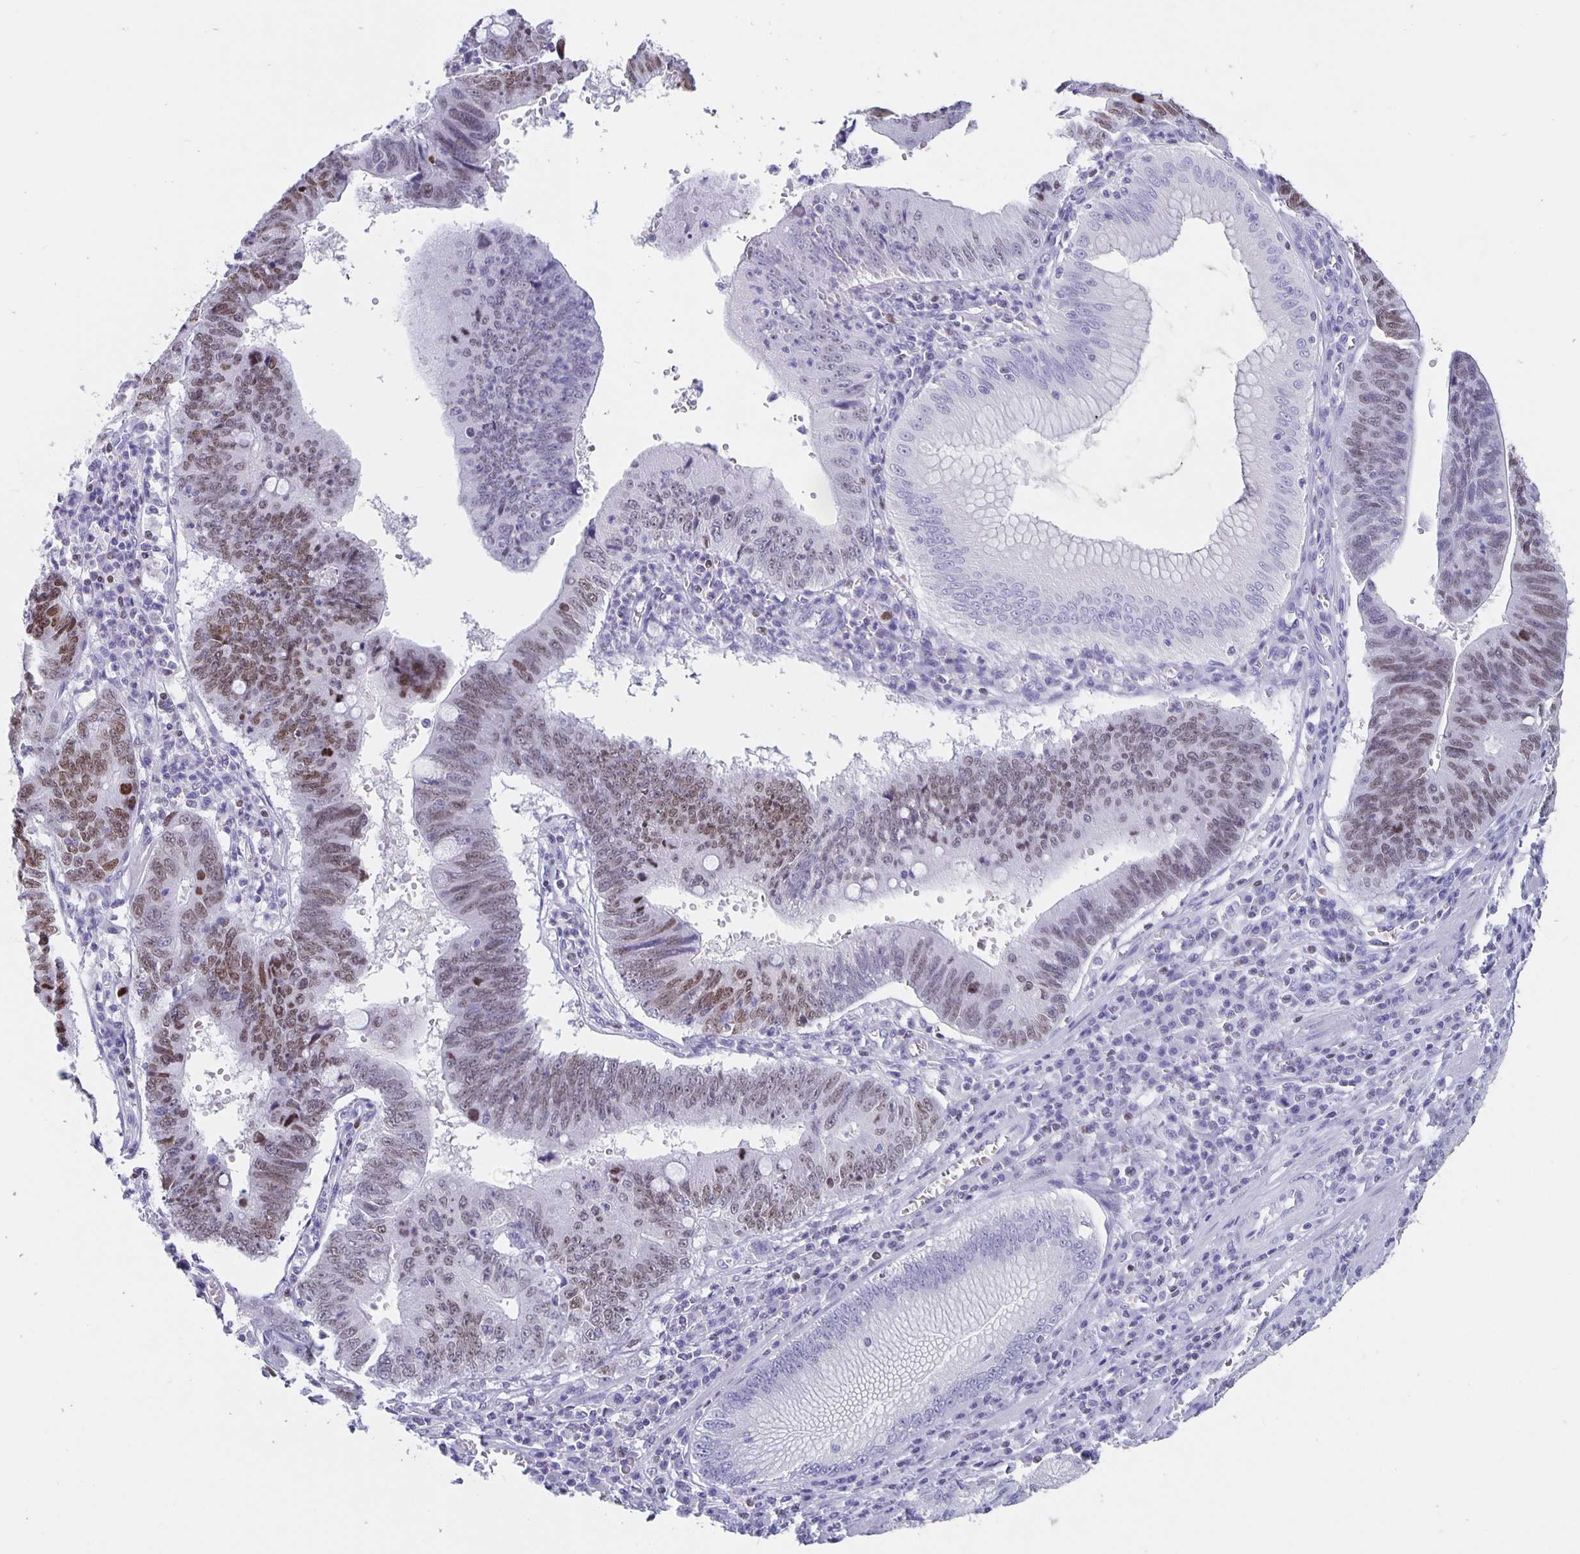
{"staining": {"intensity": "moderate", "quantity": "25%-75%", "location": "nuclear"}, "tissue": "stomach cancer", "cell_type": "Tumor cells", "image_type": "cancer", "snomed": [{"axis": "morphology", "description": "Adenocarcinoma, NOS"}, {"axis": "topography", "description": "Stomach"}], "caption": "High-power microscopy captured an immunohistochemistry image of stomach cancer (adenocarcinoma), revealing moderate nuclear positivity in approximately 25%-75% of tumor cells.", "gene": "SATB2", "patient": {"sex": "male", "age": 59}}